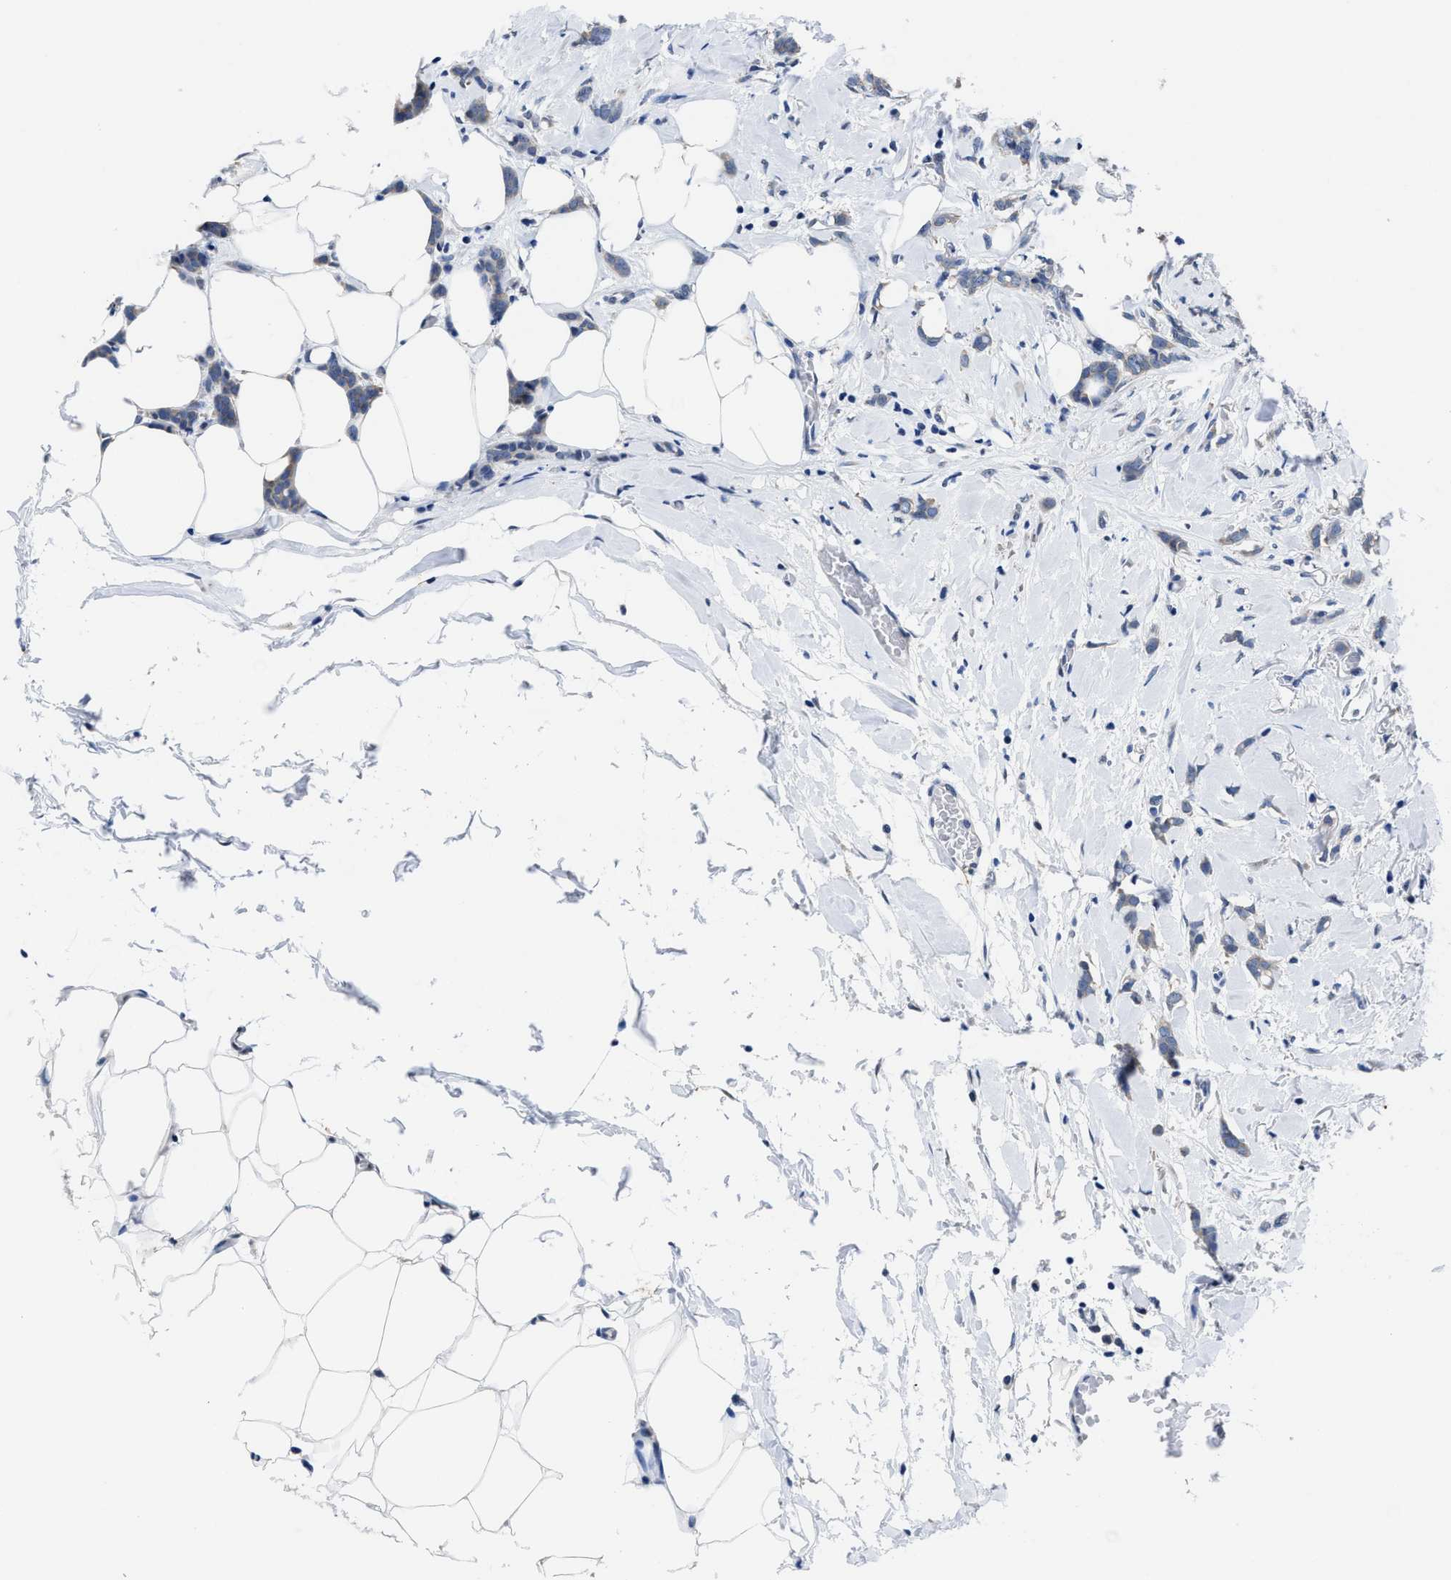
{"staining": {"intensity": "negative", "quantity": "none", "location": "none"}, "tissue": "breast cancer", "cell_type": "Tumor cells", "image_type": "cancer", "snomed": [{"axis": "morphology", "description": "Lobular carcinoma, in situ"}, {"axis": "morphology", "description": "Lobular carcinoma"}, {"axis": "topography", "description": "Breast"}], "caption": "A micrograph of breast cancer (lobular carcinoma) stained for a protein reveals no brown staining in tumor cells.", "gene": "HOOK1", "patient": {"sex": "female", "age": 41}}